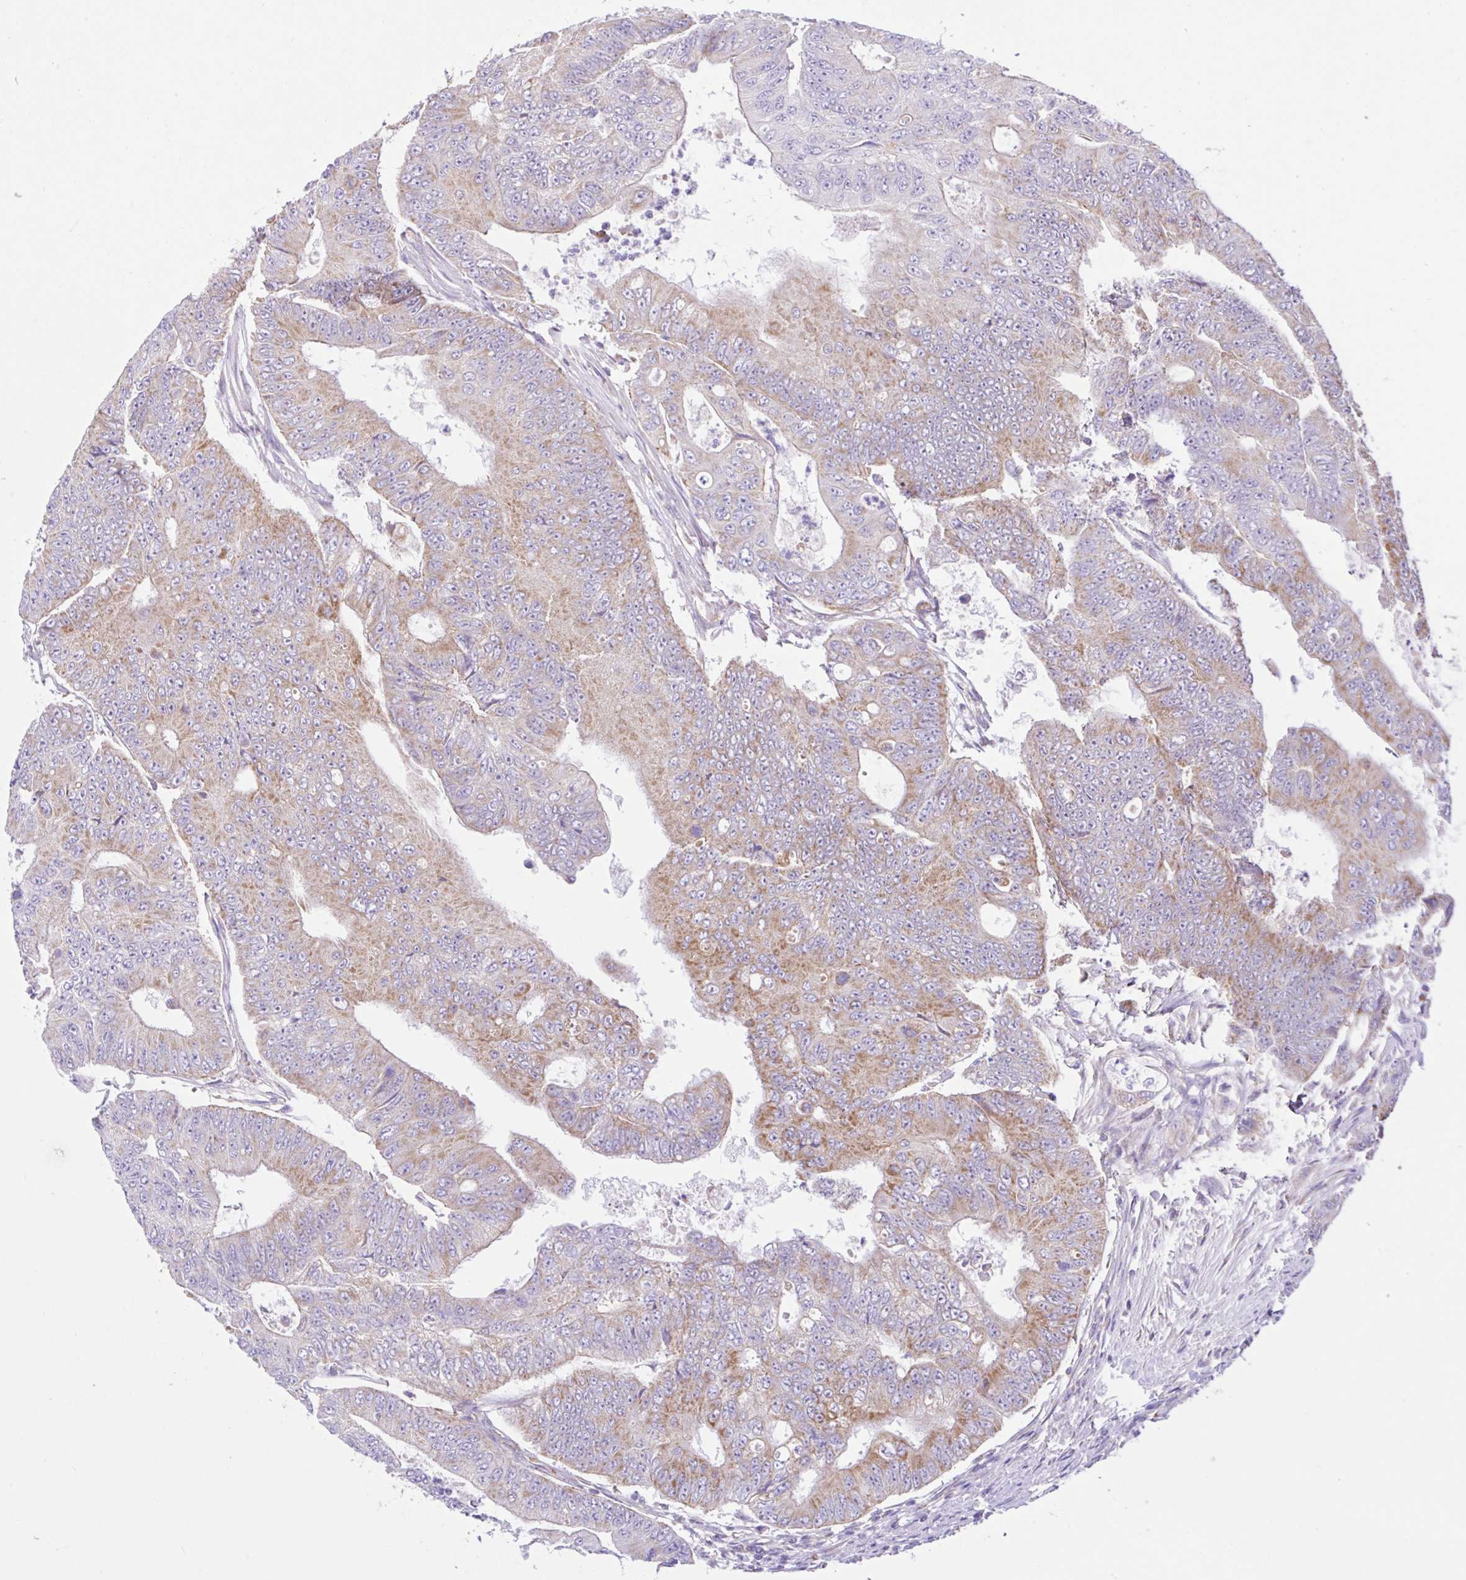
{"staining": {"intensity": "moderate", "quantity": "25%-75%", "location": "cytoplasmic/membranous"}, "tissue": "colorectal cancer", "cell_type": "Tumor cells", "image_type": "cancer", "snomed": [{"axis": "morphology", "description": "Adenocarcinoma, NOS"}, {"axis": "topography", "description": "Colon"}], "caption": "This is a micrograph of IHC staining of colorectal cancer, which shows moderate positivity in the cytoplasmic/membranous of tumor cells.", "gene": "NDUFS2", "patient": {"sex": "female", "age": 48}}